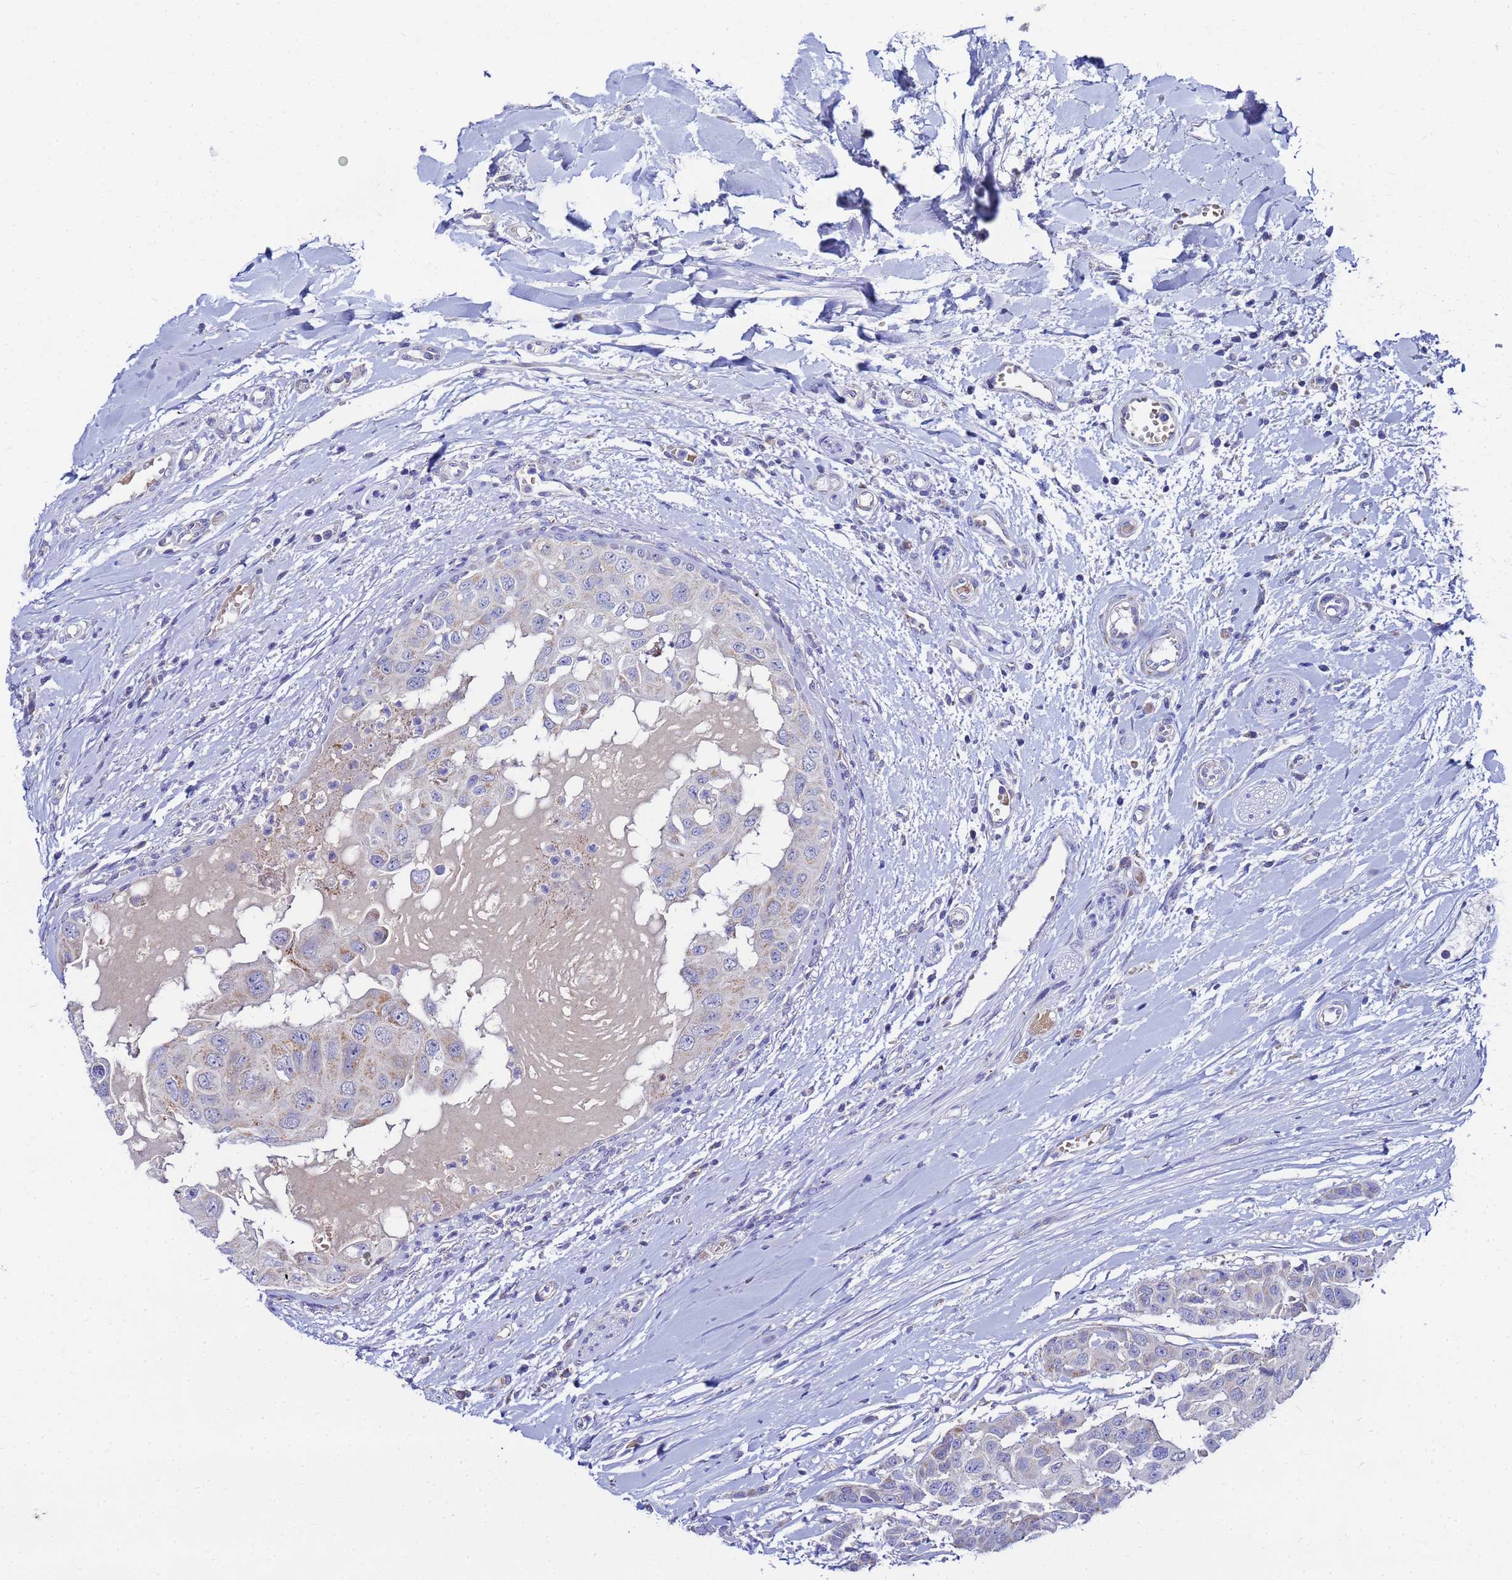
{"staining": {"intensity": "weak", "quantity": "<25%", "location": "cytoplasmic/membranous"}, "tissue": "head and neck cancer", "cell_type": "Tumor cells", "image_type": "cancer", "snomed": [{"axis": "morphology", "description": "Adenocarcinoma, NOS"}, {"axis": "morphology", "description": "Adenocarcinoma, metastatic, NOS"}, {"axis": "topography", "description": "Head-Neck"}], "caption": "Tumor cells show no significant expression in head and neck cancer (metastatic adenocarcinoma).", "gene": "FAHD2A", "patient": {"sex": "male", "age": 75}}